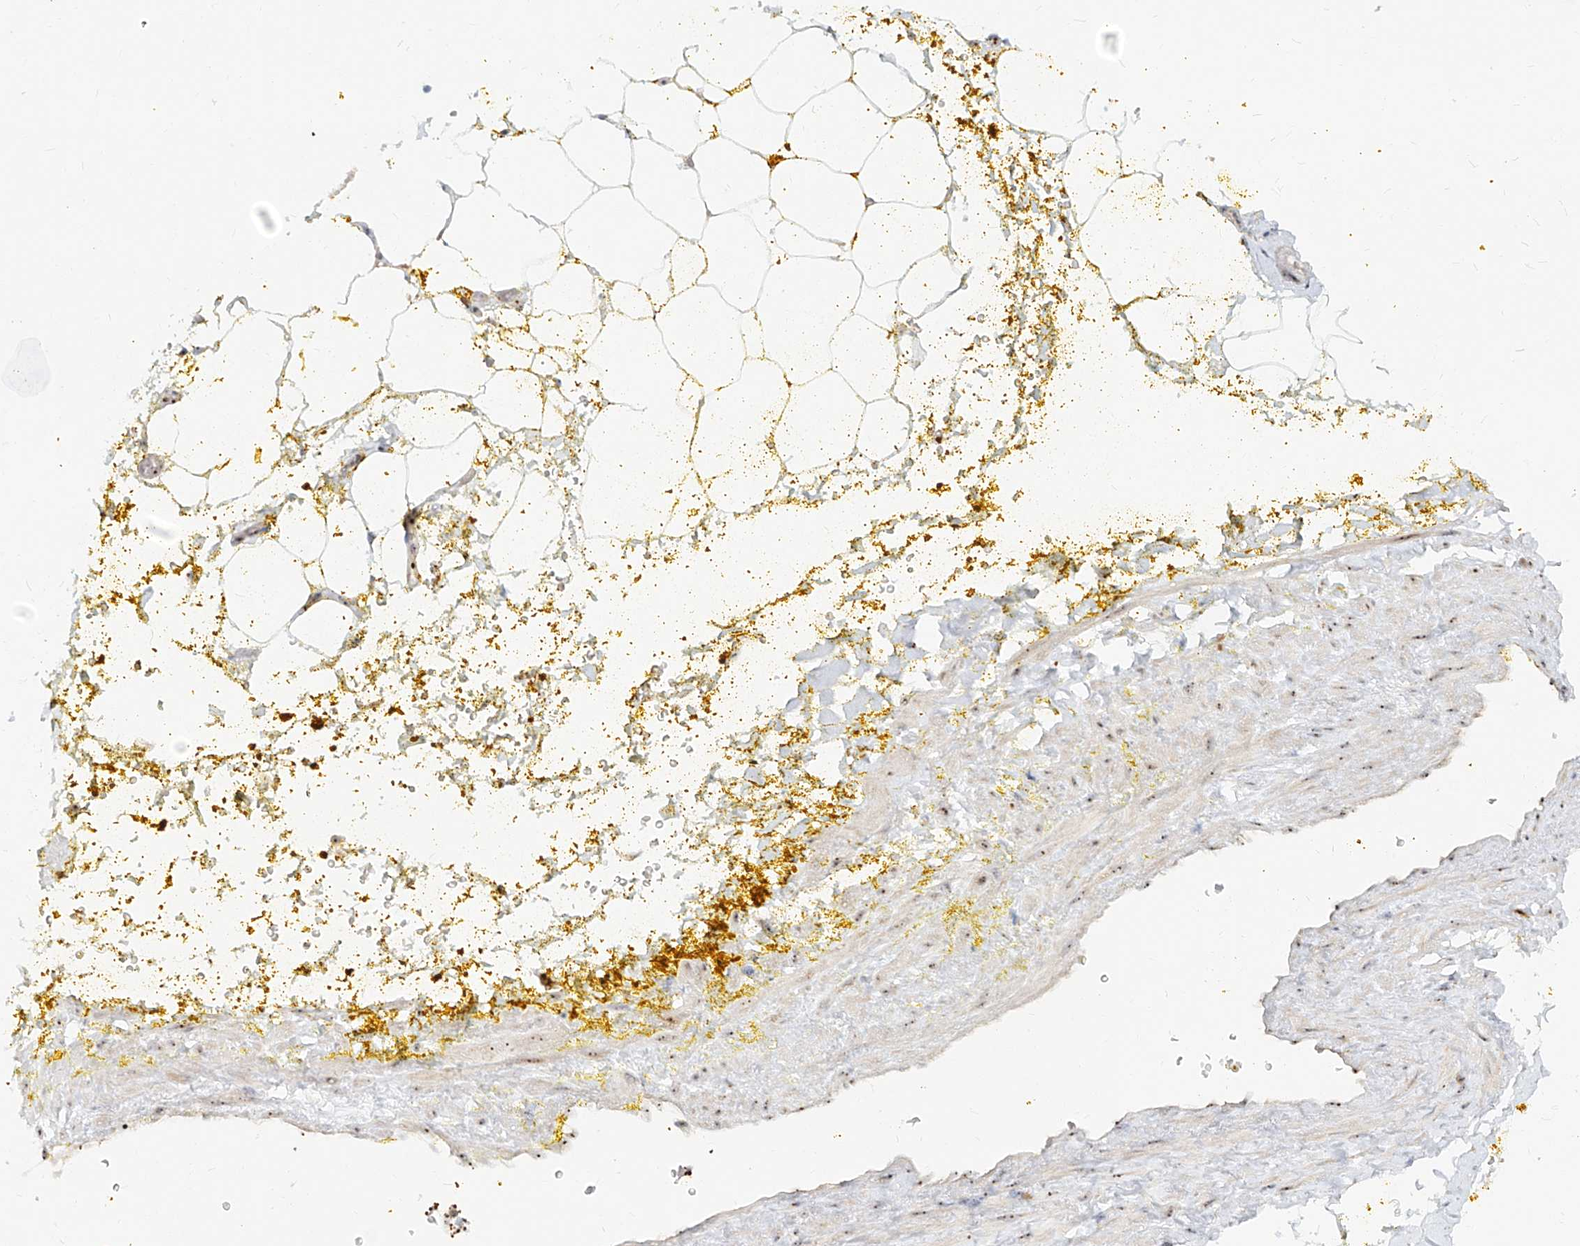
{"staining": {"intensity": "weak", "quantity": ">75%", "location": "nuclear"}, "tissue": "adipose tissue", "cell_type": "Adipocytes", "image_type": "normal", "snomed": [{"axis": "morphology", "description": "Normal tissue, NOS"}, {"axis": "morphology", "description": "Adenocarcinoma, Low grade"}, {"axis": "topography", "description": "Prostate"}, {"axis": "topography", "description": "Peripheral nerve tissue"}], "caption": "Immunohistochemistry (IHC) image of normal adipose tissue: adipose tissue stained using IHC displays low levels of weak protein expression localized specifically in the nuclear of adipocytes, appearing as a nuclear brown color.", "gene": "BYSL", "patient": {"sex": "male", "age": 63}}